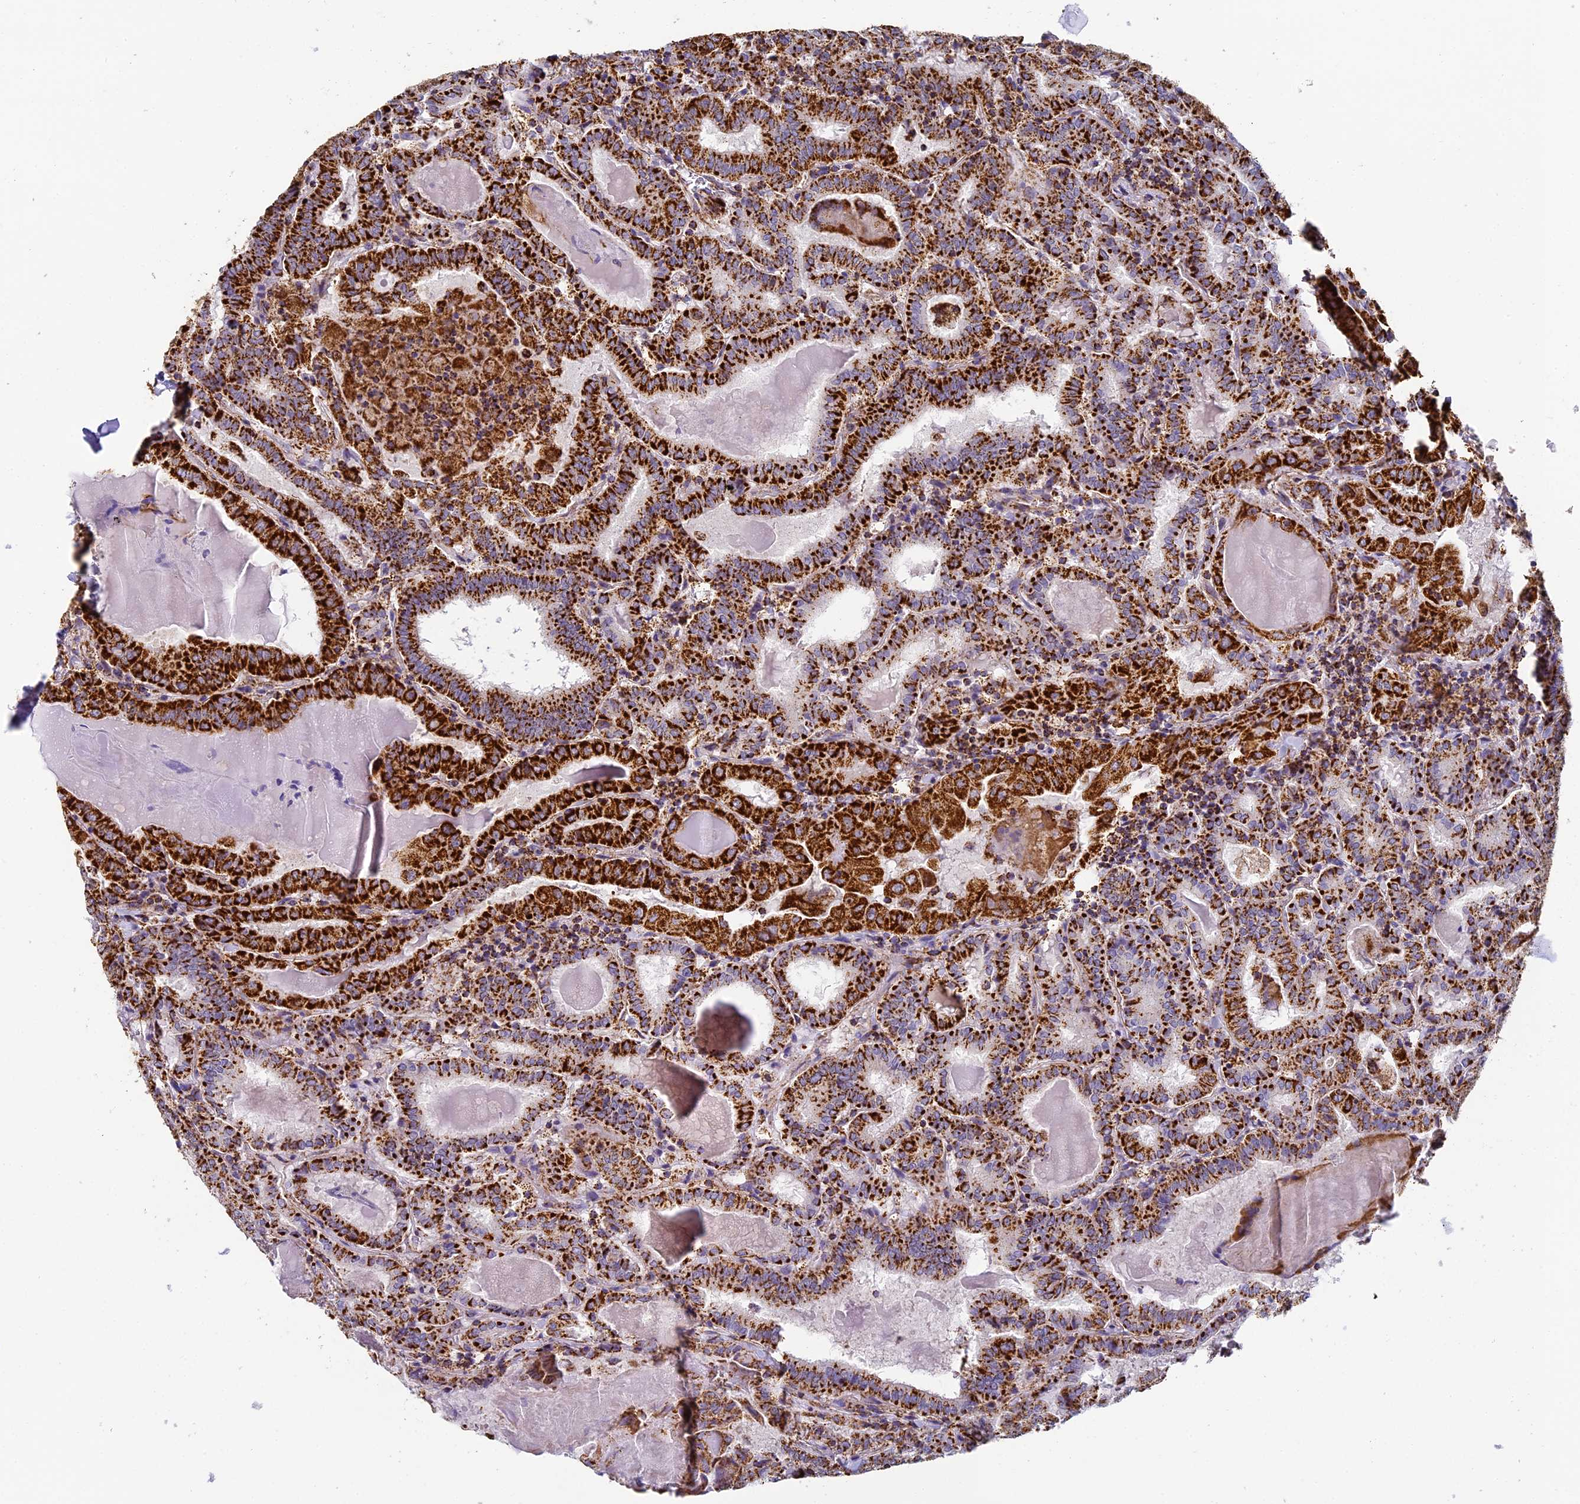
{"staining": {"intensity": "strong", "quantity": ">75%", "location": "cytoplasmic/membranous"}, "tissue": "thyroid cancer", "cell_type": "Tumor cells", "image_type": "cancer", "snomed": [{"axis": "morphology", "description": "Papillary adenocarcinoma, NOS"}, {"axis": "topography", "description": "Thyroid gland"}], "caption": "High-power microscopy captured an IHC image of thyroid cancer (papillary adenocarcinoma), revealing strong cytoplasmic/membranous expression in approximately >75% of tumor cells.", "gene": "STK17A", "patient": {"sex": "female", "age": 72}}